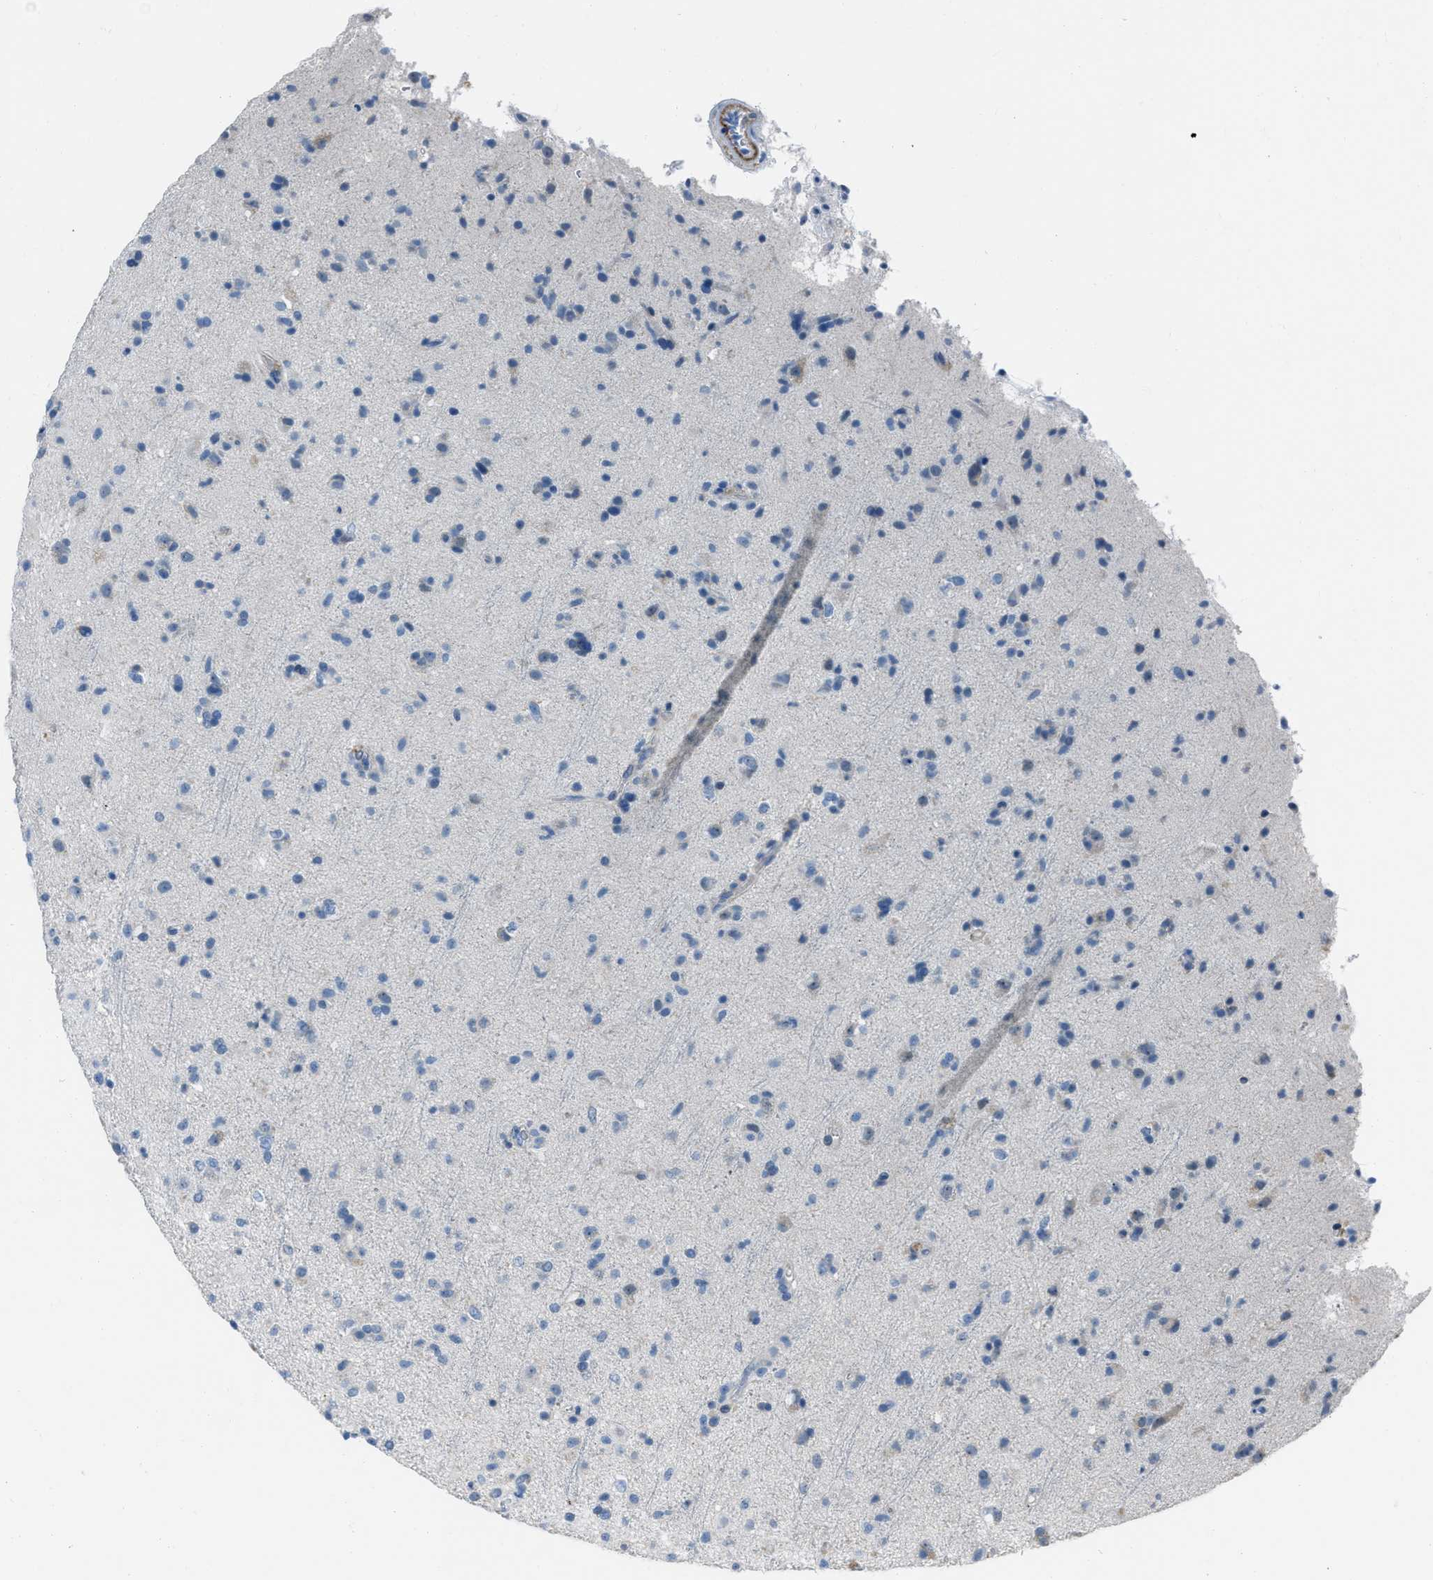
{"staining": {"intensity": "negative", "quantity": "none", "location": "none"}, "tissue": "glioma", "cell_type": "Tumor cells", "image_type": "cancer", "snomed": [{"axis": "morphology", "description": "Glioma, malignant, Low grade"}, {"axis": "topography", "description": "Brain"}], "caption": "There is no significant expression in tumor cells of malignant low-grade glioma.", "gene": "SPATC1L", "patient": {"sex": "male", "age": 65}}